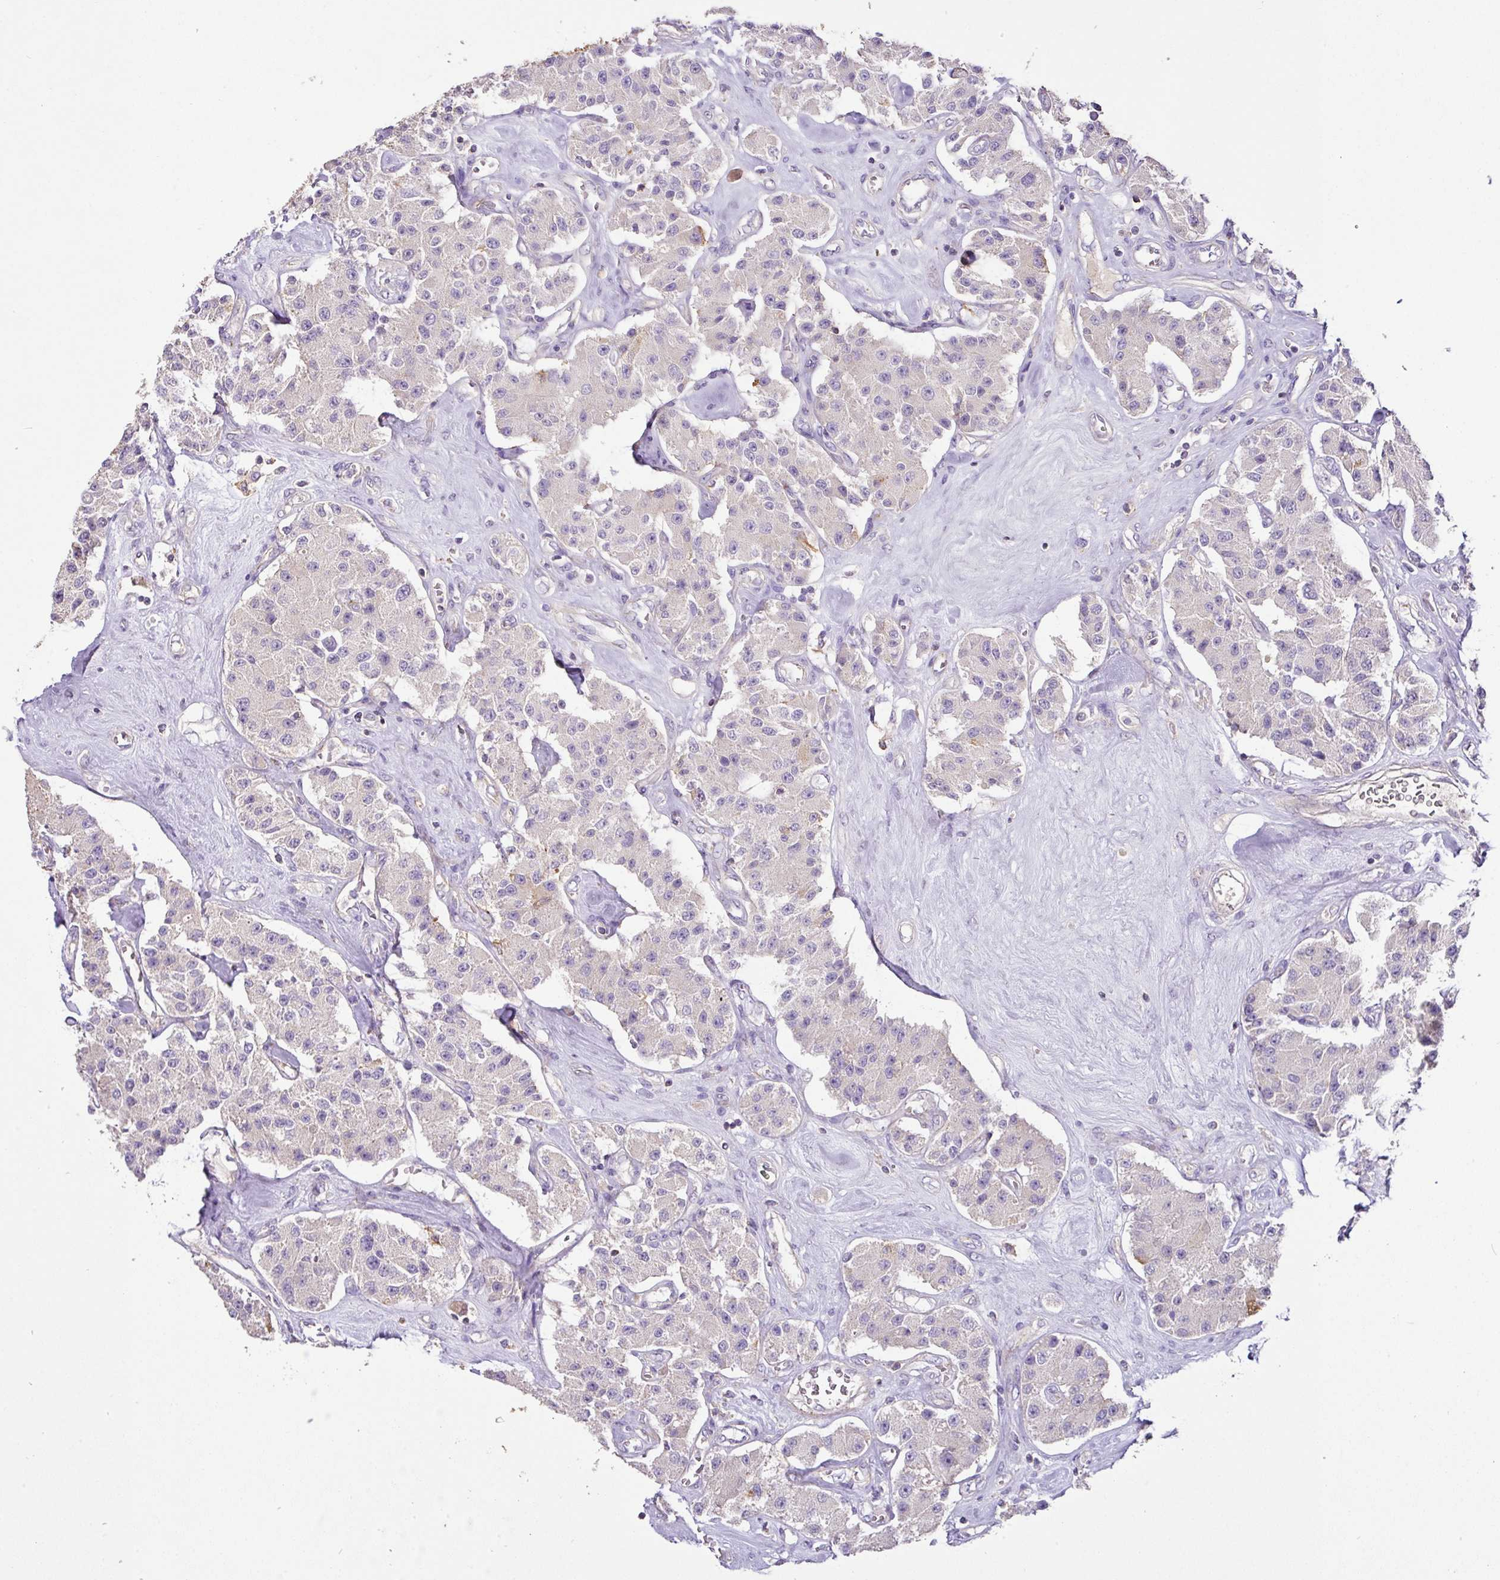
{"staining": {"intensity": "negative", "quantity": "none", "location": "none"}, "tissue": "carcinoid", "cell_type": "Tumor cells", "image_type": "cancer", "snomed": [{"axis": "morphology", "description": "Carcinoid, malignant, NOS"}, {"axis": "topography", "description": "Pancreas"}], "caption": "Immunohistochemical staining of human carcinoid shows no significant positivity in tumor cells. (Stains: DAB (3,3'-diaminobenzidine) immunohistochemistry (IHC) with hematoxylin counter stain, Microscopy: brightfield microscopy at high magnification).", "gene": "AGR3", "patient": {"sex": "male", "age": 41}}